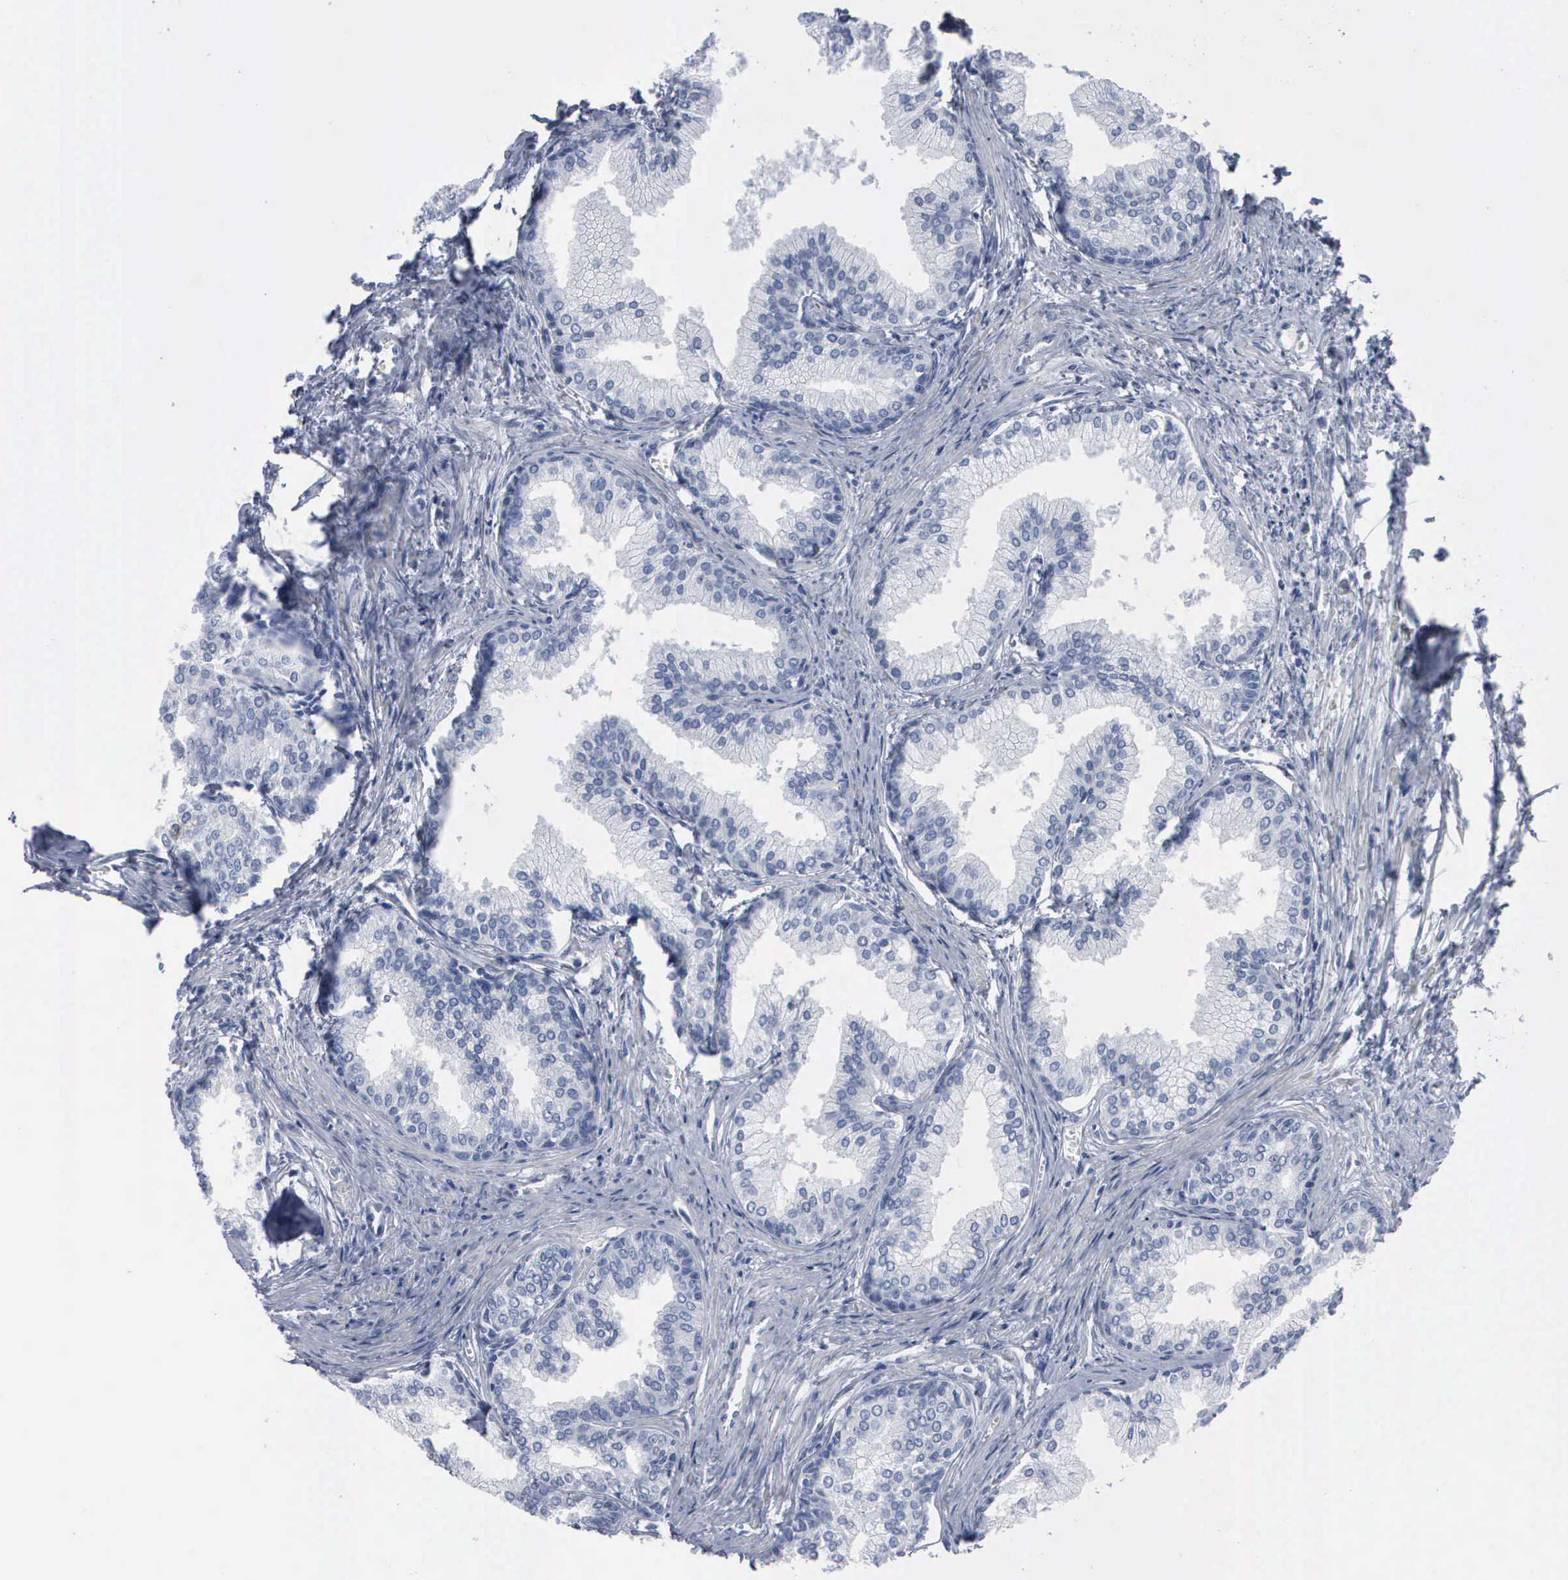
{"staining": {"intensity": "negative", "quantity": "none", "location": "none"}, "tissue": "prostate", "cell_type": "Glandular cells", "image_type": "normal", "snomed": [{"axis": "morphology", "description": "Normal tissue, NOS"}, {"axis": "topography", "description": "Prostate"}], "caption": "The immunohistochemistry micrograph has no significant staining in glandular cells of prostate. (DAB immunohistochemistry (IHC), high magnification).", "gene": "CCNB1", "patient": {"sex": "male", "age": 68}}